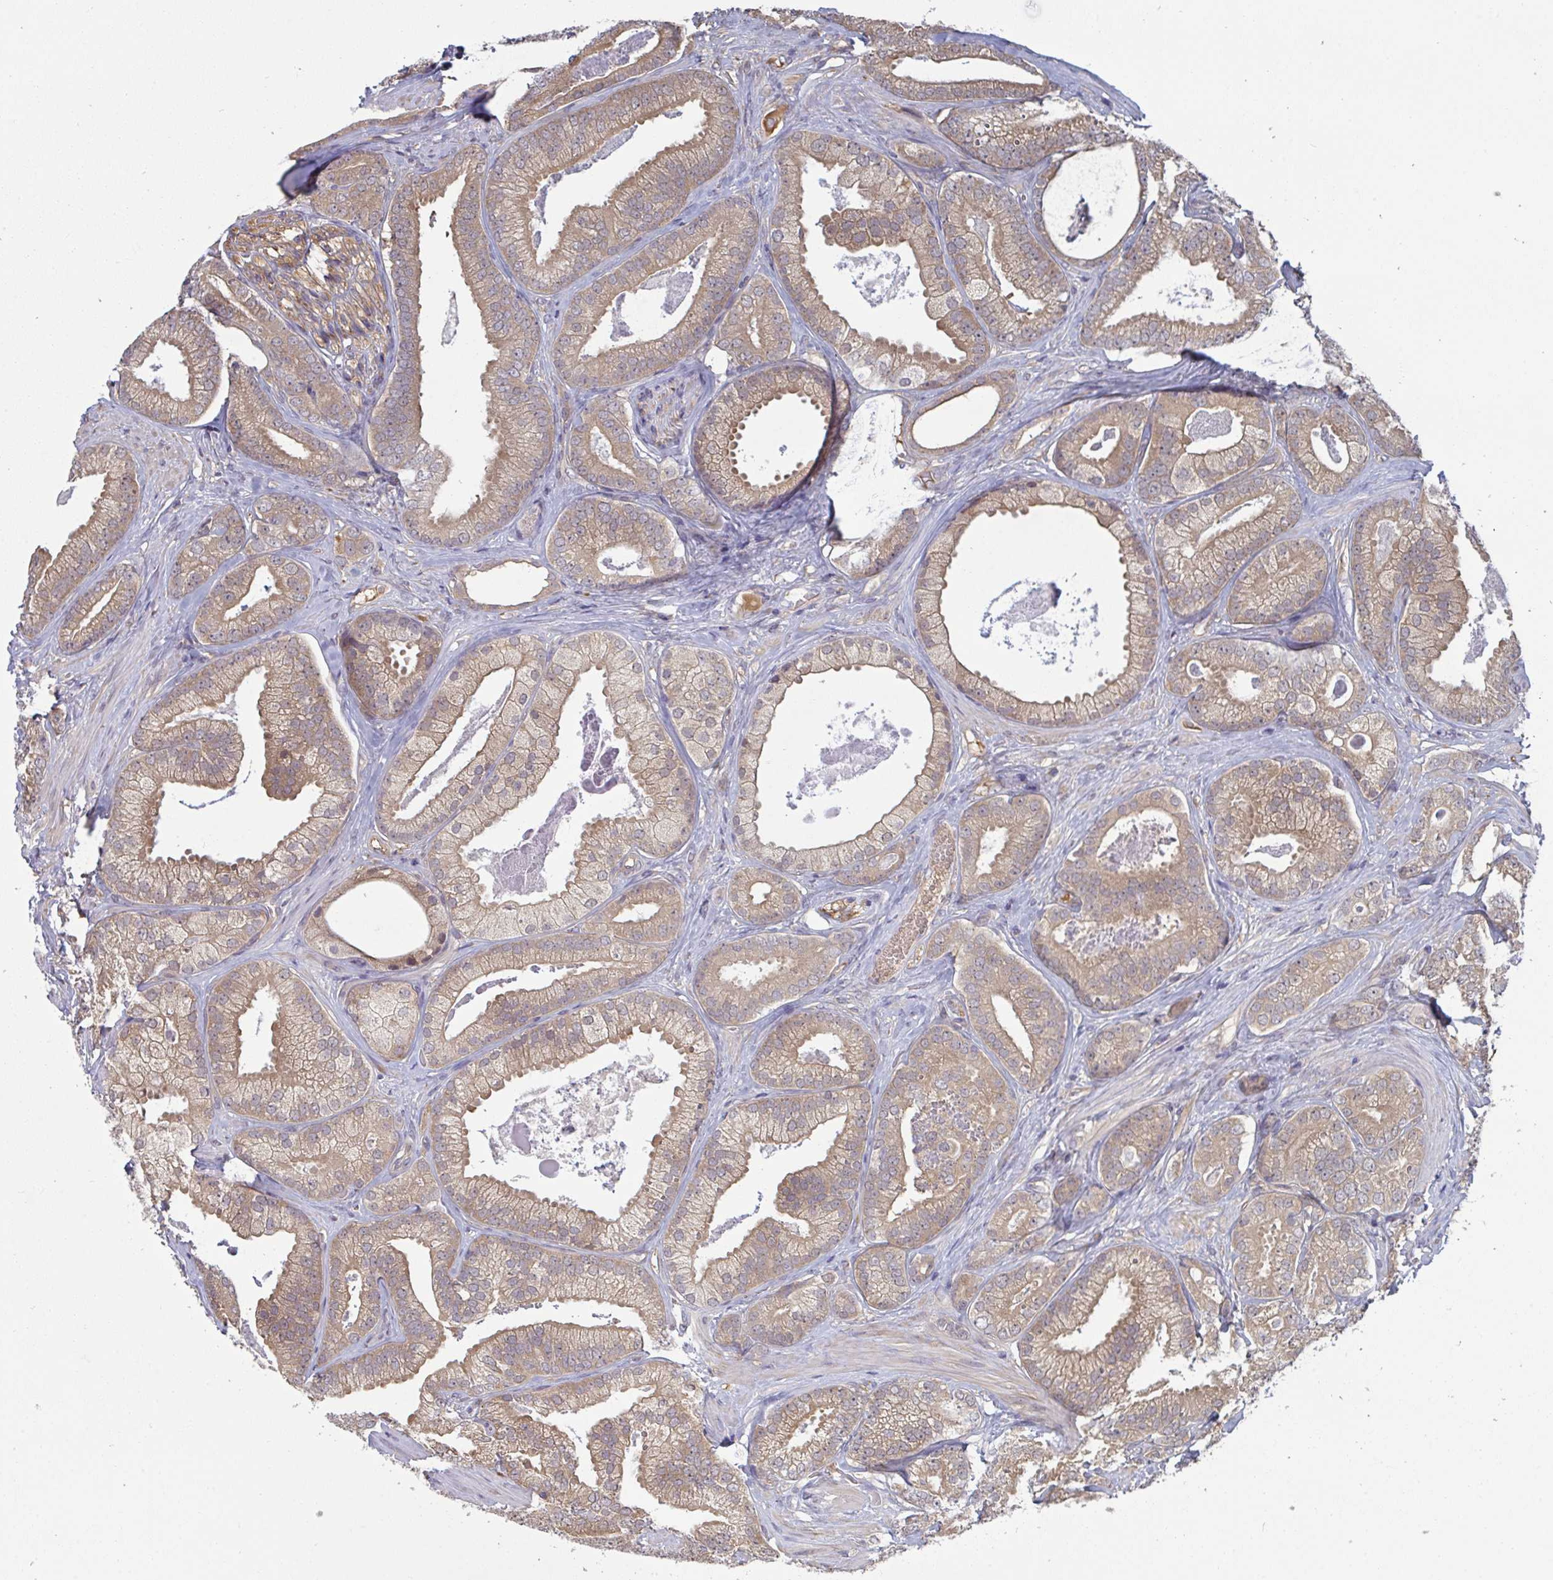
{"staining": {"intensity": "moderate", "quantity": ">75%", "location": "cytoplasmic/membranous"}, "tissue": "prostate cancer", "cell_type": "Tumor cells", "image_type": "cancer", "snomed": [{"axis": "morphology", "description": "Adenocarcinoma, Low grade"}, {"axis": "topography", "description": "Prostate"}], "caption": "Immunohistochemistry of human prostate low-grade adenocarcinoma displays medium levels of moderate cytoplasmic/membranous expression in about >75% of tumor cells.", "gene": "TTC9C", "patient": {"sex": "male", "age": 63}}